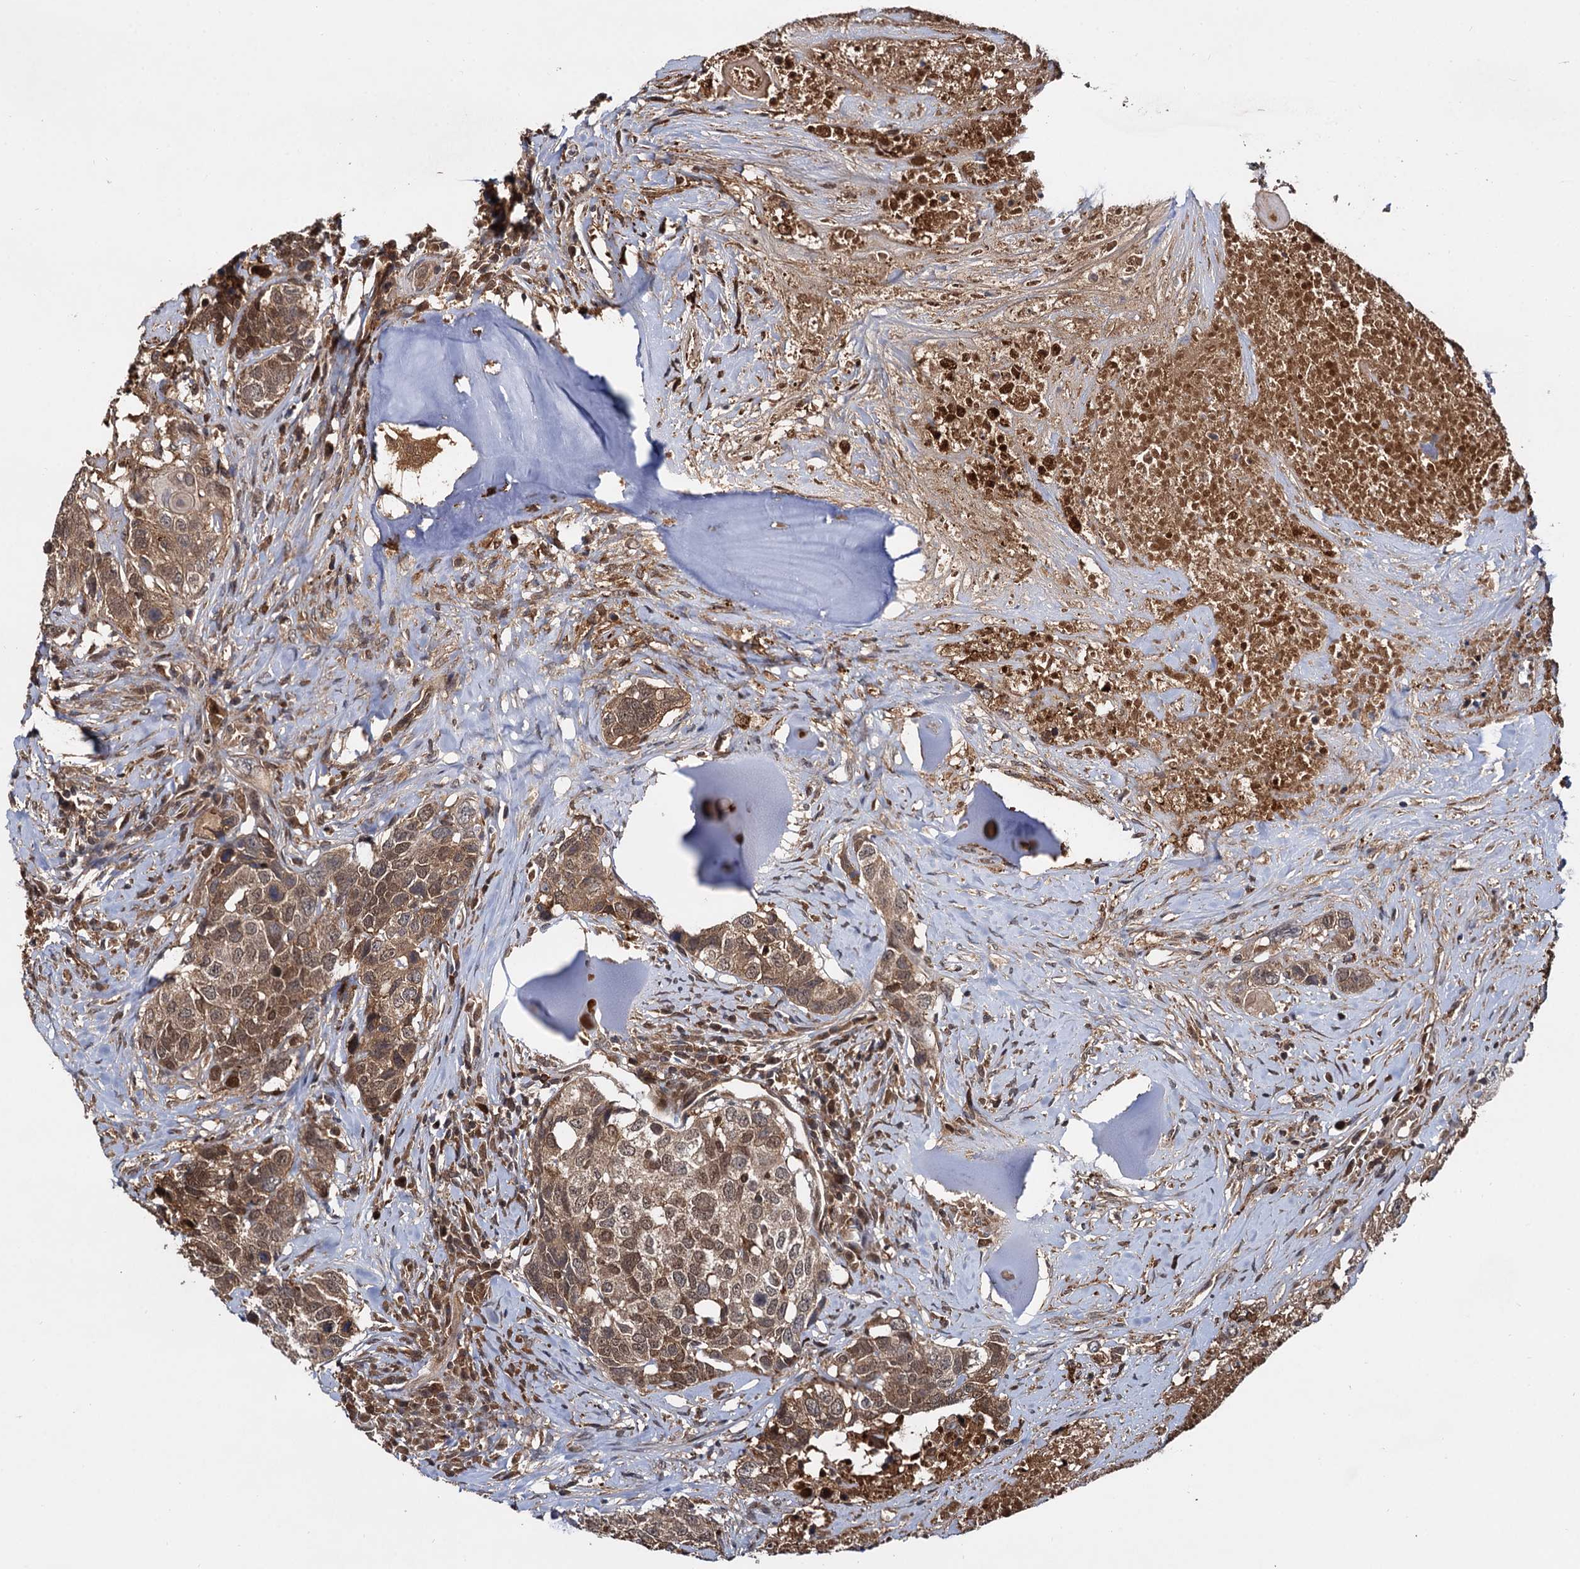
{"staining": {"intensity": "moderate", "quantity": ">75%", "location": "cytoplasmic/membranous,nuclear"}, "tissue": "head and neck cancer", "cell_type": "Tumor cells", "image_type": "cancer", "snomed": [{"axis": "morphology", "description": "Squamous cell carcinoma, NOS"}, {"axis": "topography", "description": "Head-Neck"}], "caption": "Head and neck cancer (squamous cell carcinoma) was stained to show a protein in brown. There is medium levels of moderate cytoplasmic/membranous and nuclear staining in approximately >75% of tumor cells. (Stains: DAB (3,3'-diaminobenzidine) in brown, nuclei in blue, Microscopy: brightfield microscopy at high magnification).", "gene": "SELENOP", "patient": {"sex": "male", "age": 66}}